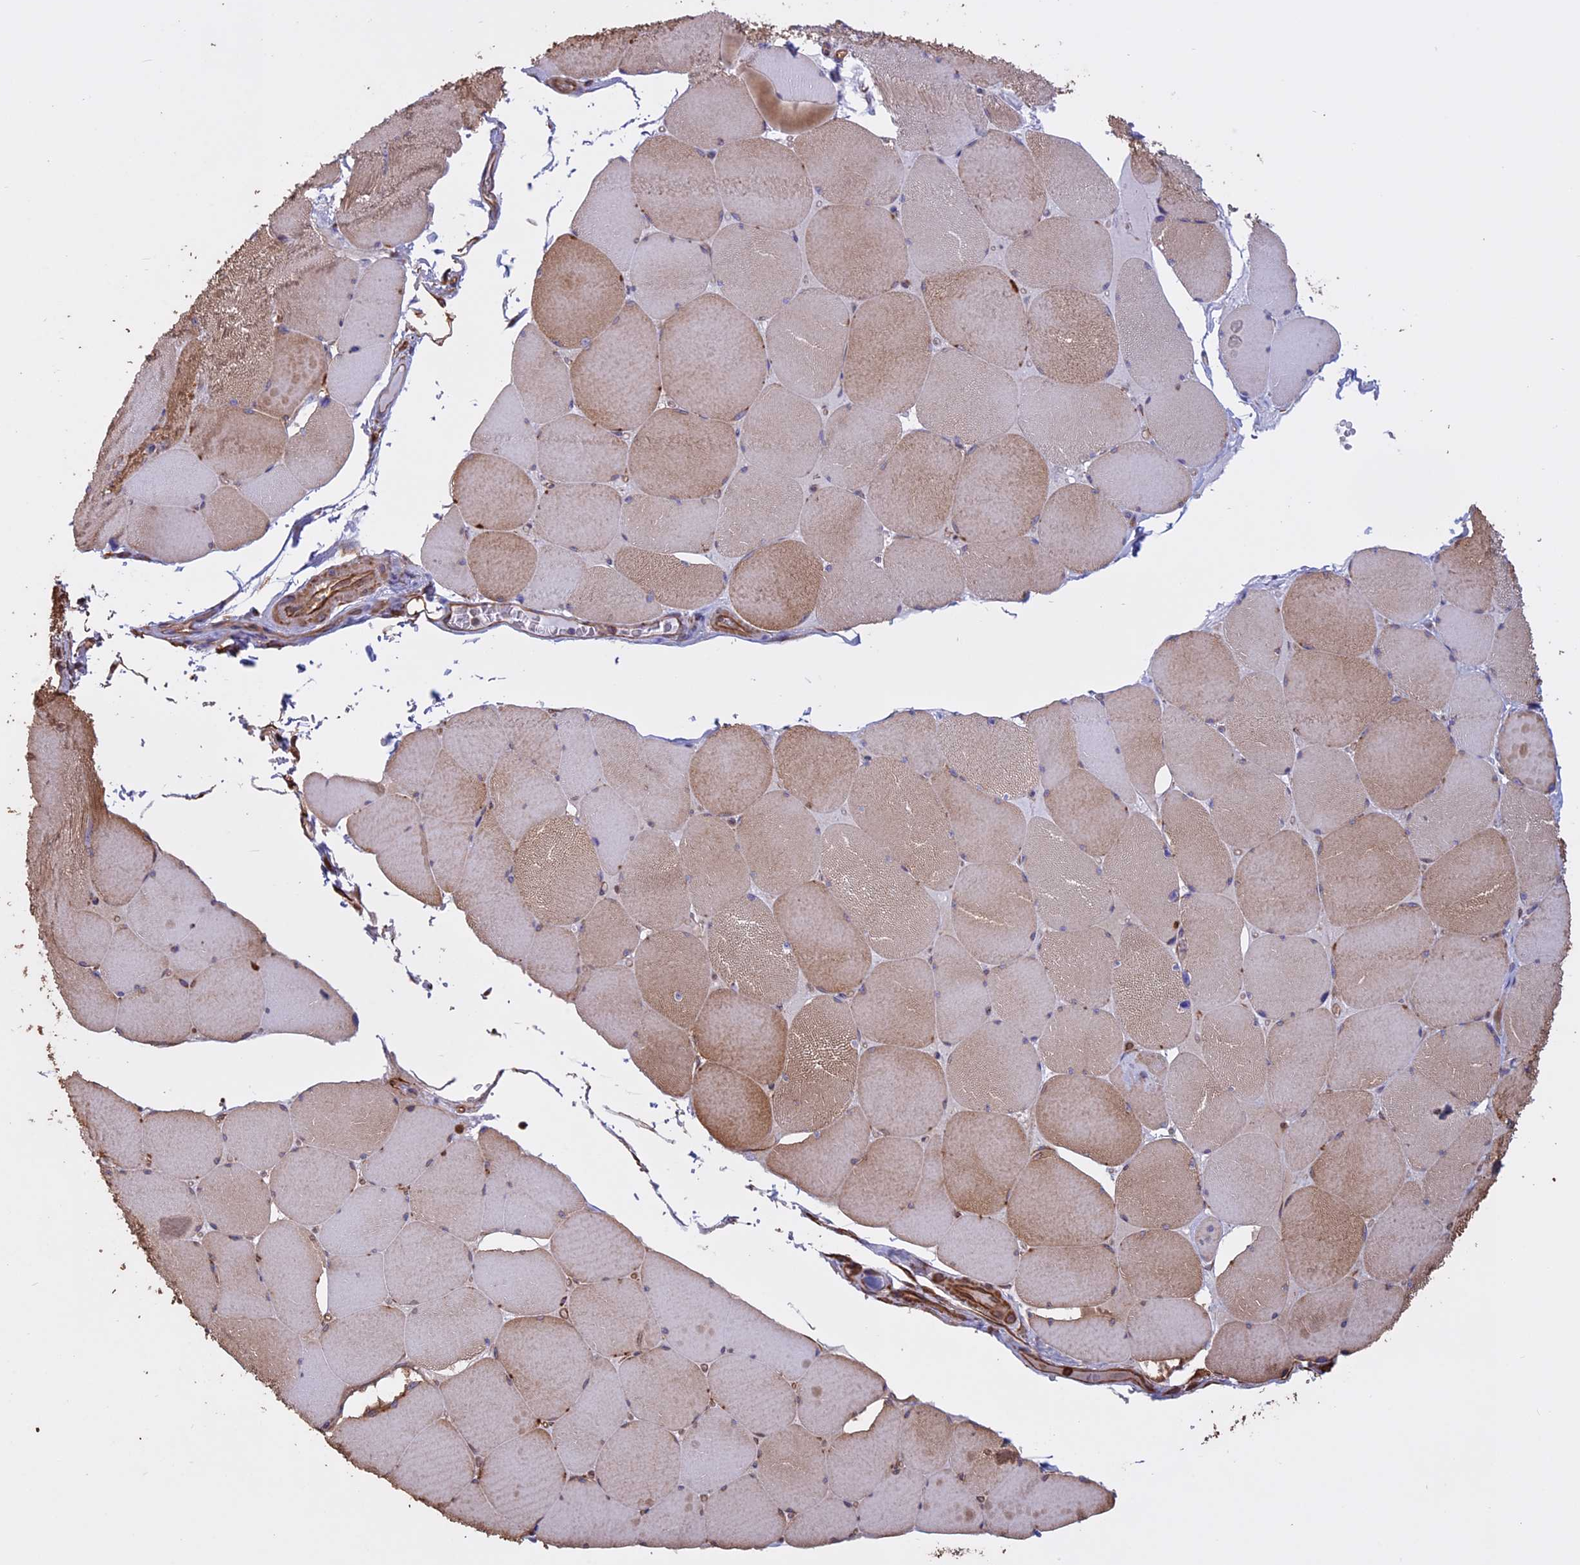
{"staining": {"intensity": "moderate", "quantity": "25%-75%", "location": "cytoplasmic/membranous"}, "tissue": "skeletal muscle", "cell_type": "Myocytes", "image_type": "normal", "snomed": [{"axis": "morphology", "description": "Normal tissue, NOS"}, {"axis": "topography", "description": "Skeletal muscle"}, {"axis": "topography", "description": "Head-Neck"}], "caption": "Immunohistochemical staining of unremarkable skeletal muscle displays 25%-75% levels of moderate cytoplasmic/membranous protein expression in about 25%-75% of myocytes. (DAB IHC, brown staining for protein, blue staining for nuclei).", "gene": "CCDC148", "patient": {"sex": "male", "age": 66}}